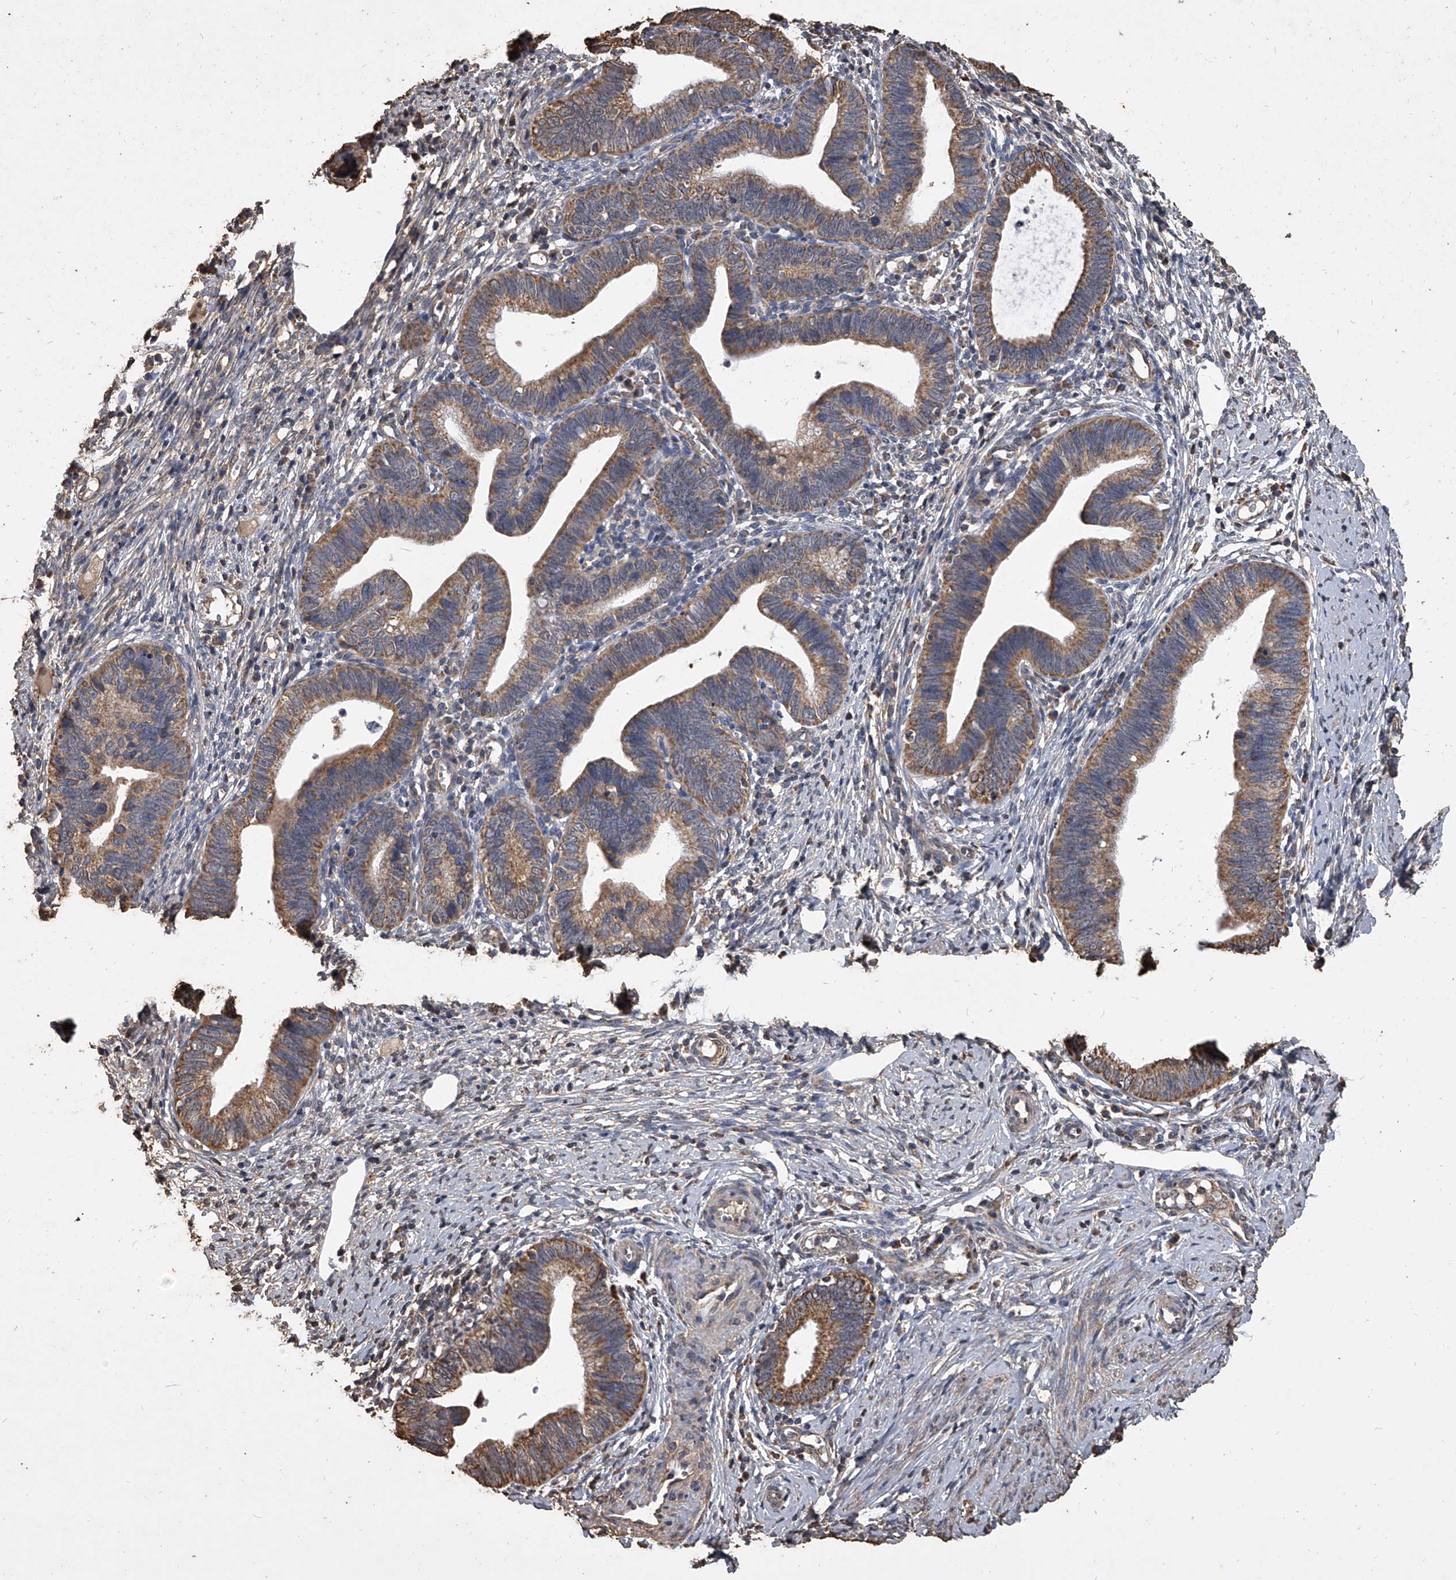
{"staining": {"intensity": "moderate", "quantity": ">75%", "location": "cytoplasmic/membranous"}, "tissue": "cervical cancer", "cell_type": "Tumor cells", "image_type": "cancer", "snomed": [{"axis": "morphology", "description": "Adenocarcinoma, NOS"}, {"axis": "topography", "description": "Cervix"}], "caption": "Protein positivity by immunohistochemistry (IHC) displays moderate cytoplasmic/membranous staining in approximately >75% of tumor cells in adenocarcinoma (cervical).", "gene": "MRPL28", "patient": {"sex": "female", "age": 36}}